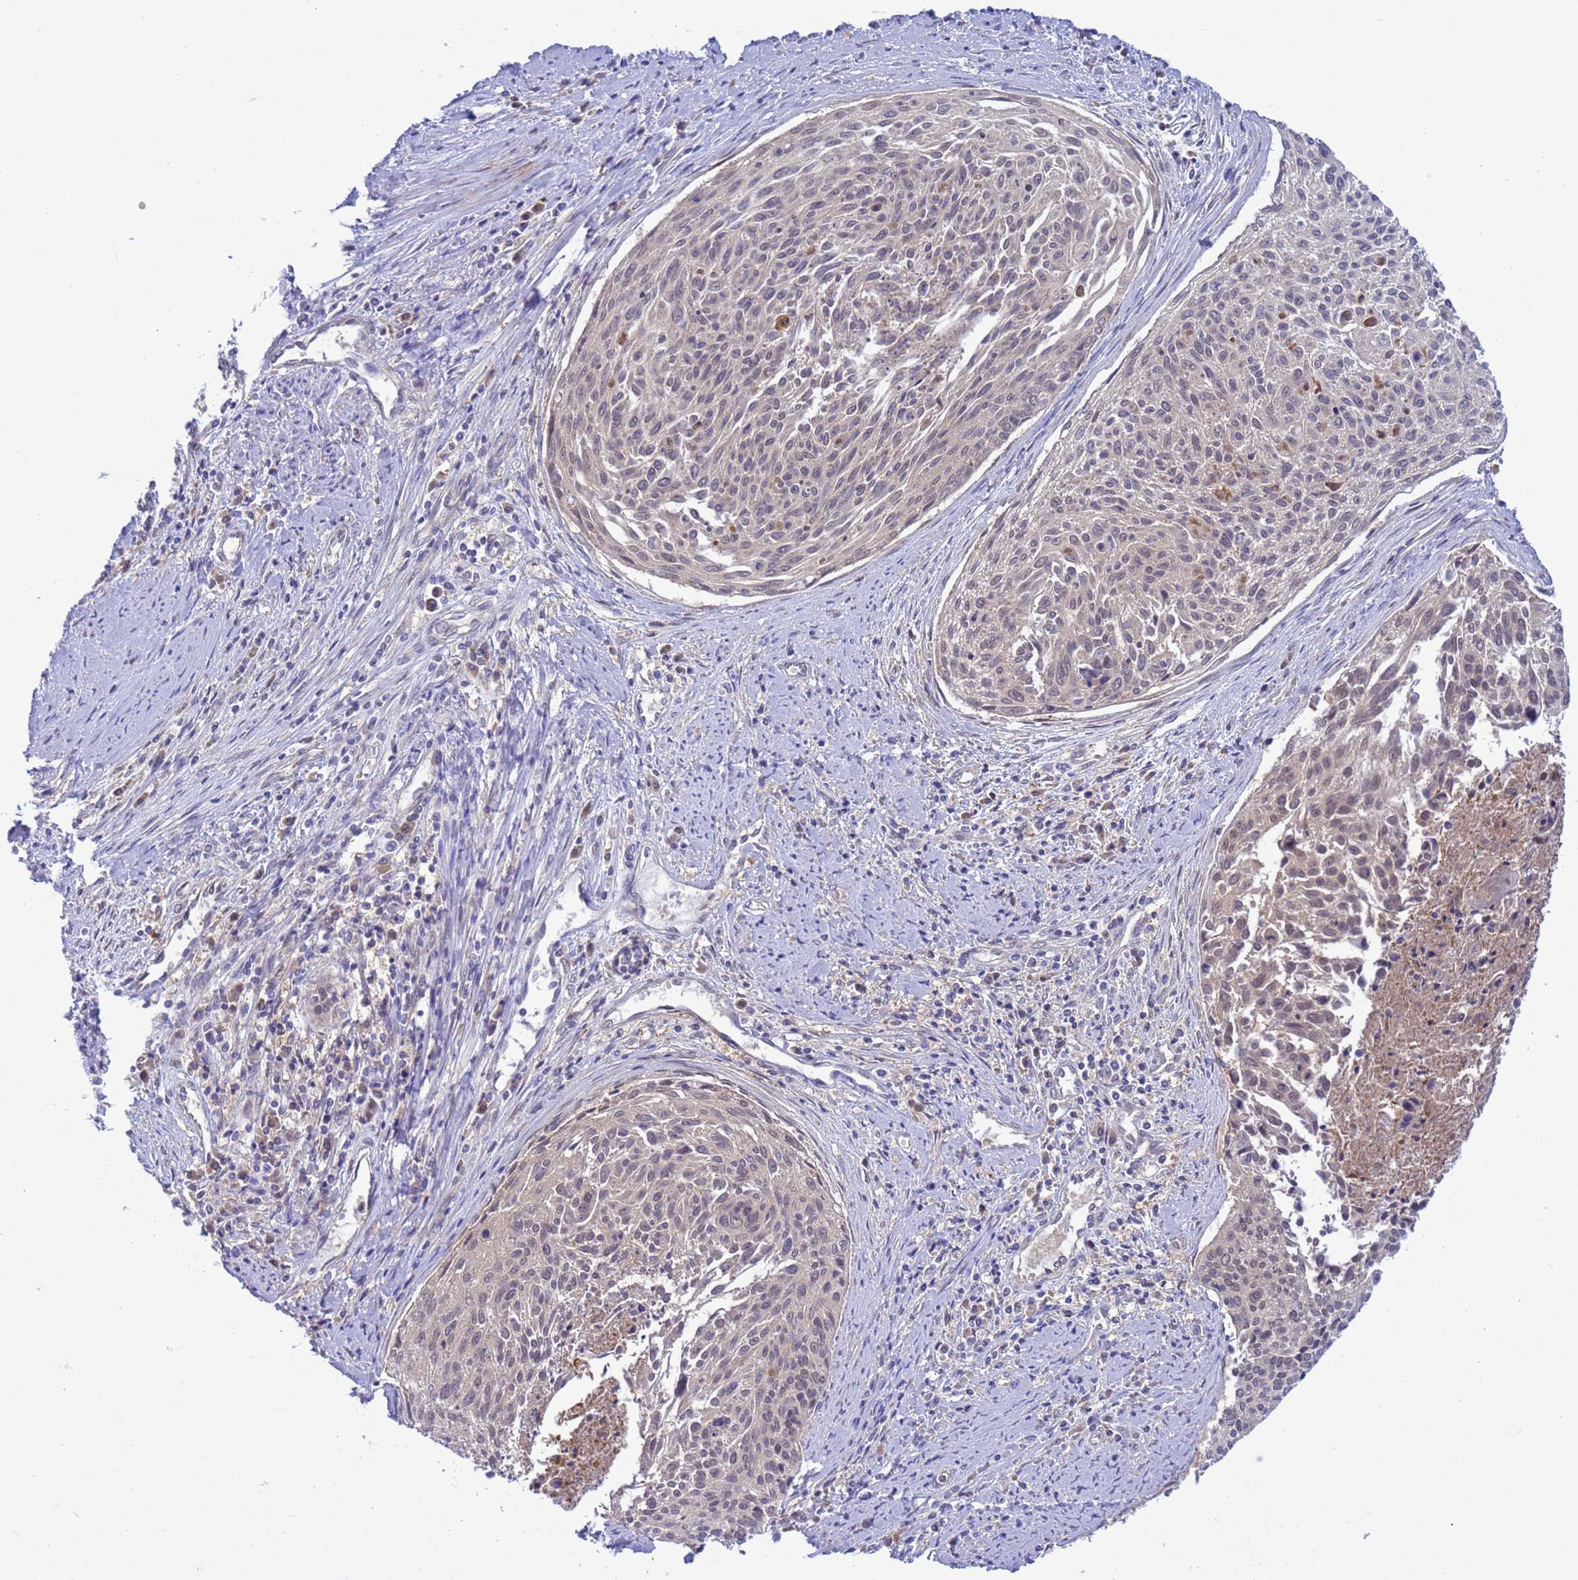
{"staining": {"intensity": "weak", "quantity": "25%-75%", "location": "nuclear"}, "tissue": "cervical cancer", "cell_type": "Tumor cells", "image_type": "cancer", "snomed": [{"axis": "morphology", "description": "Squamous cell carcinoma, NOS"}, {"axis": "topography", "description": "Cervix"}], "caption": "An image of cervical squamous cell carcinoma stained for a protein reveals weak nuclear brown staining in tumor cells. Nuclei are stained in blue.", "gene": "ZNF461", "patient": {"sex": "female", "age": 55}}